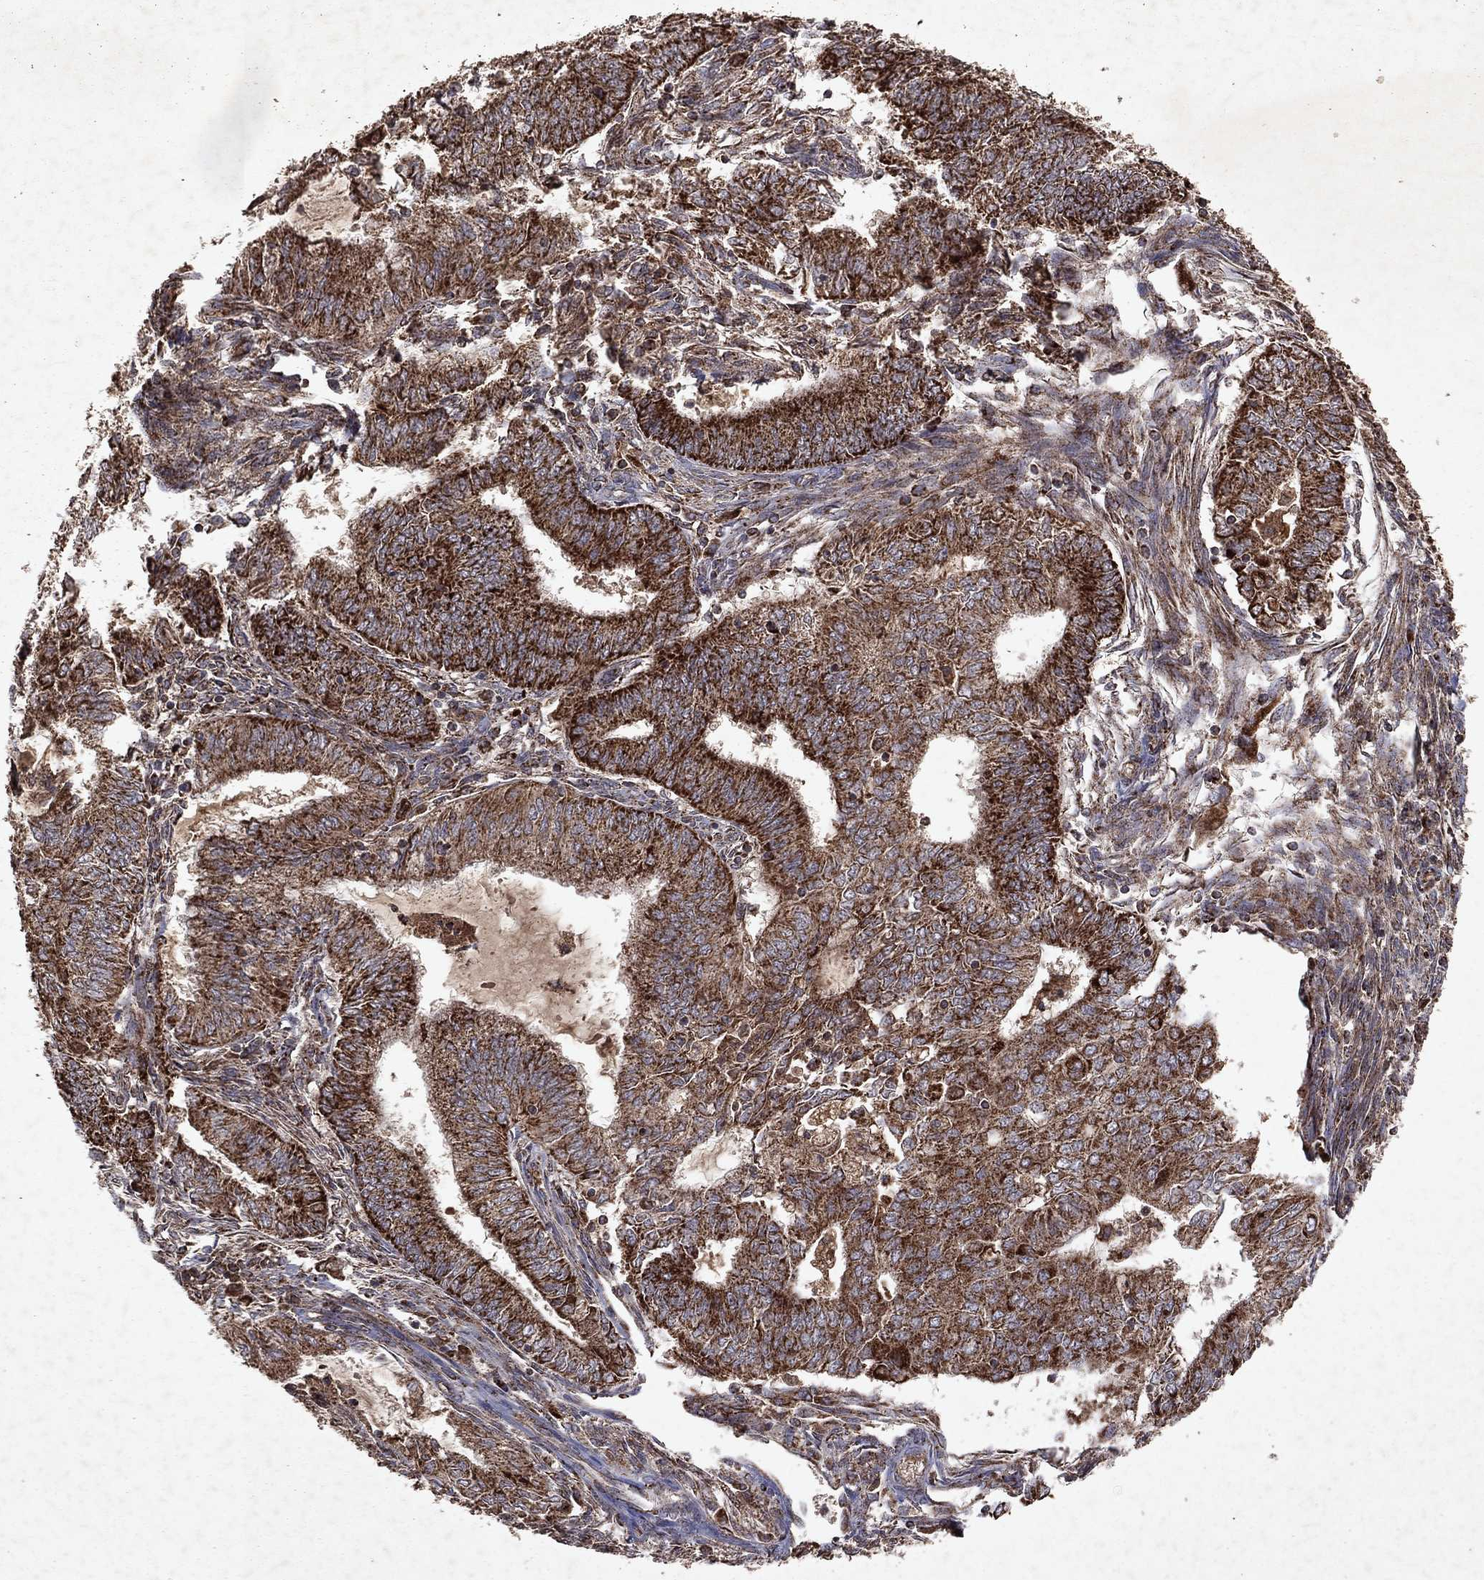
{"staining": {"intensity": "strong", "quantity": ">75%", "location": "cytoplasmic/membranous"}, "tissue": "endometrial cancer", "cell_type": "Tumor cells", "image_type": "cancer", "snomed": [{"axis": "morphology", "description": "Adenocarcinoma, NOS"}, {"axis": "topography", "description": "Endometrium"}], "caption": "This histopathology image displays IHC staining of human endometrial adenocarcinoma, with high strong cytoplasmic/membranous positivity in approximately >75% of tumor cells.", "gene": "PYROXD2", "patient": {"sex": "female", "age": 62}}